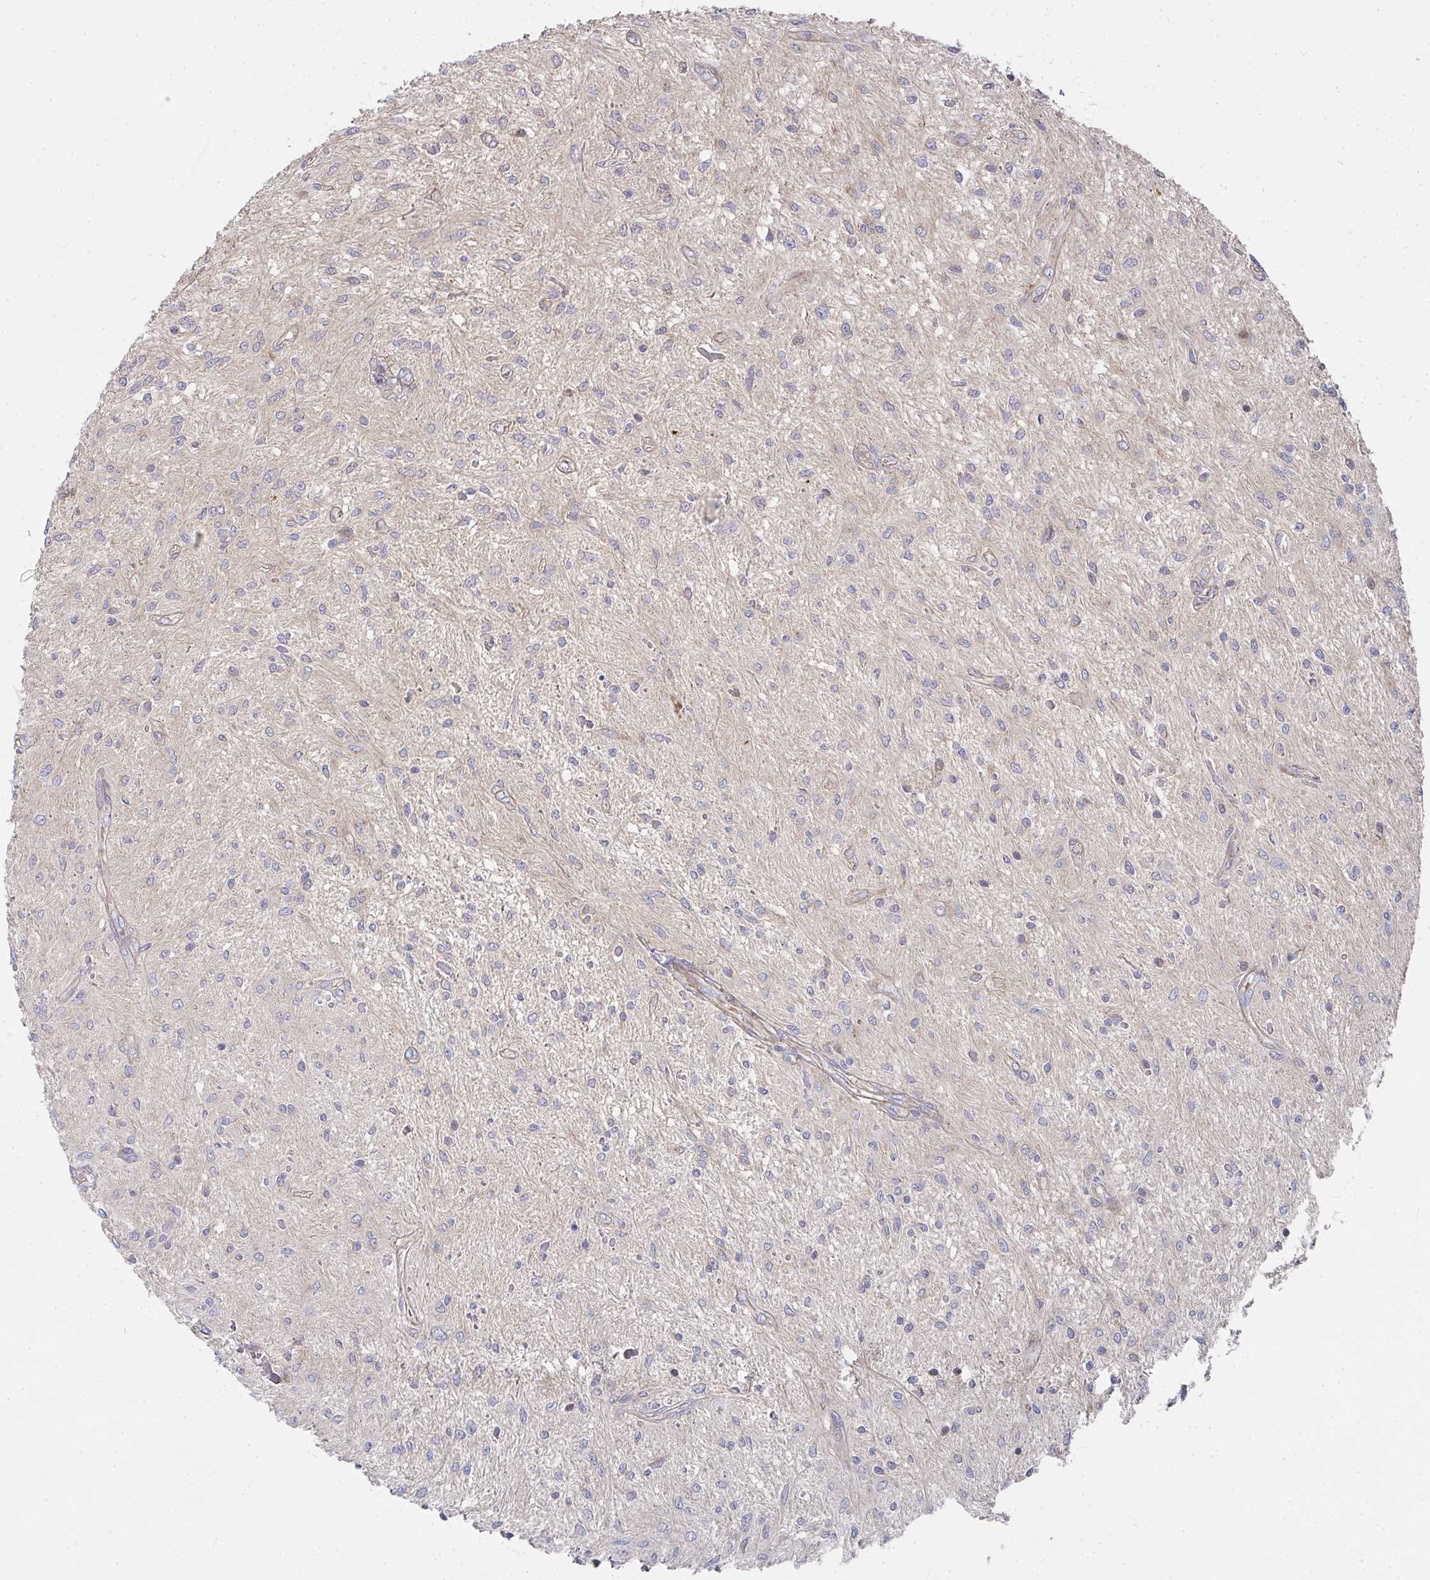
{"staining": {"intensity": "negative", "quantity": "none", "location": "none"}, "tissue": "glioma", "cell_type": "Tumor cells", "image_type": "cancer", "snomed": [{"axis": "morphology", "description": "Glioma, malignant, Low grade"}, {"axis": "topography", "description": "Cerebellum"}], "caption": "Tumor cells show no significant staining in glioma.", "gene": "RHEBL1", "patient": {"sex": "female", "age": 14}}